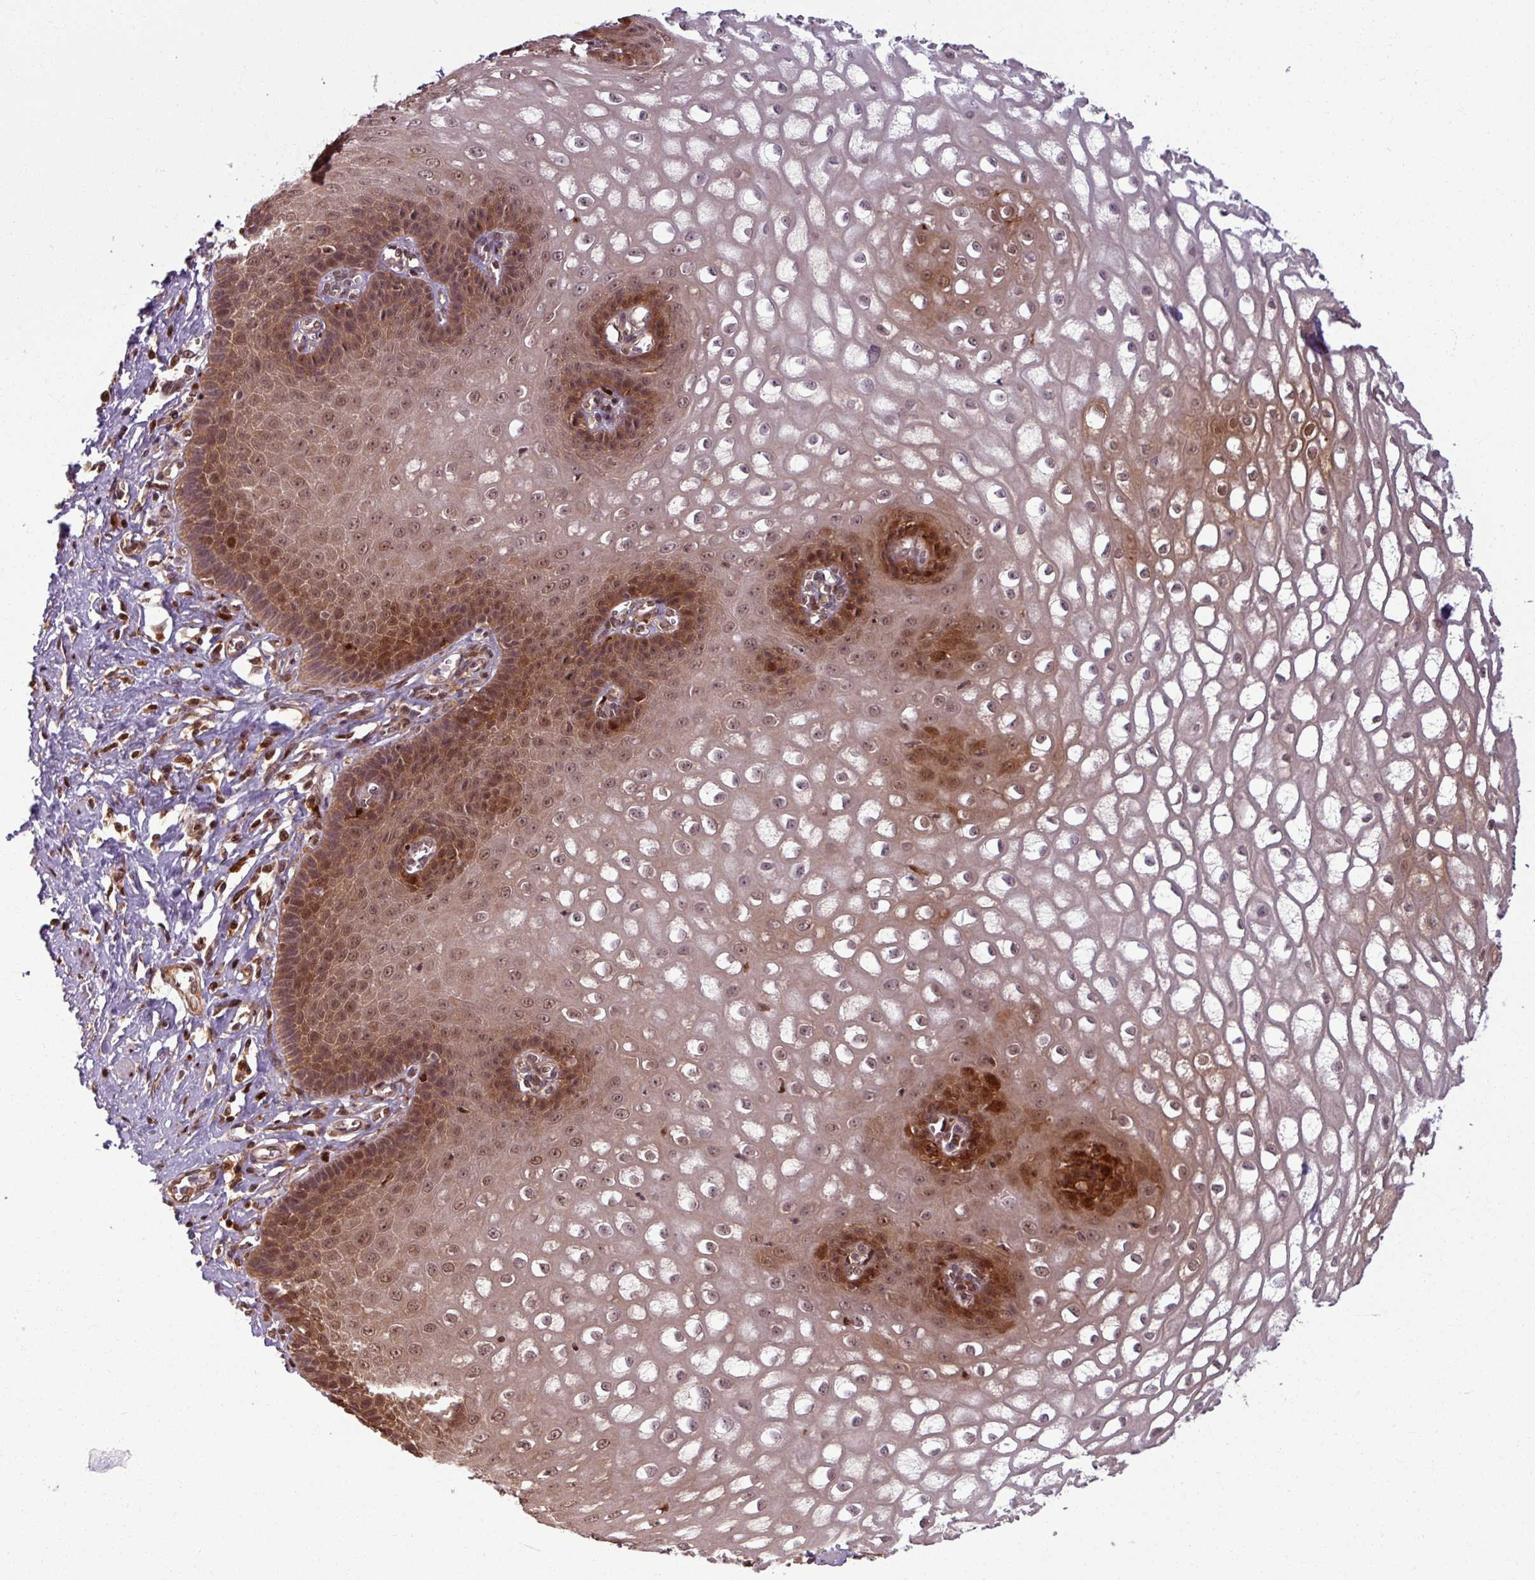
{"staining": {"intensity": "moderate", "quantity": ">75%", "location": "cytoplasmic/membranous,nuclear"}, "tissue": "esophagus", "cell_type": "Squamous epithelial cells", "image_type": "normal", "snomed": [{"axis": "morphology", "description": "Normal tissue, NOS"}, {"axis": "topography", "description": "Esophagus"}], "caption": "An immunohistochemistry (IHC) photomicrograph of benign tissue is shown. Protein staining in brown highlights moderate cytoplasmic/membranous,nuclear positivity in esophagus within squamous epithelial cells.", "gene": "KCTD11", "patient": {"sex": "male", "age": 67}}